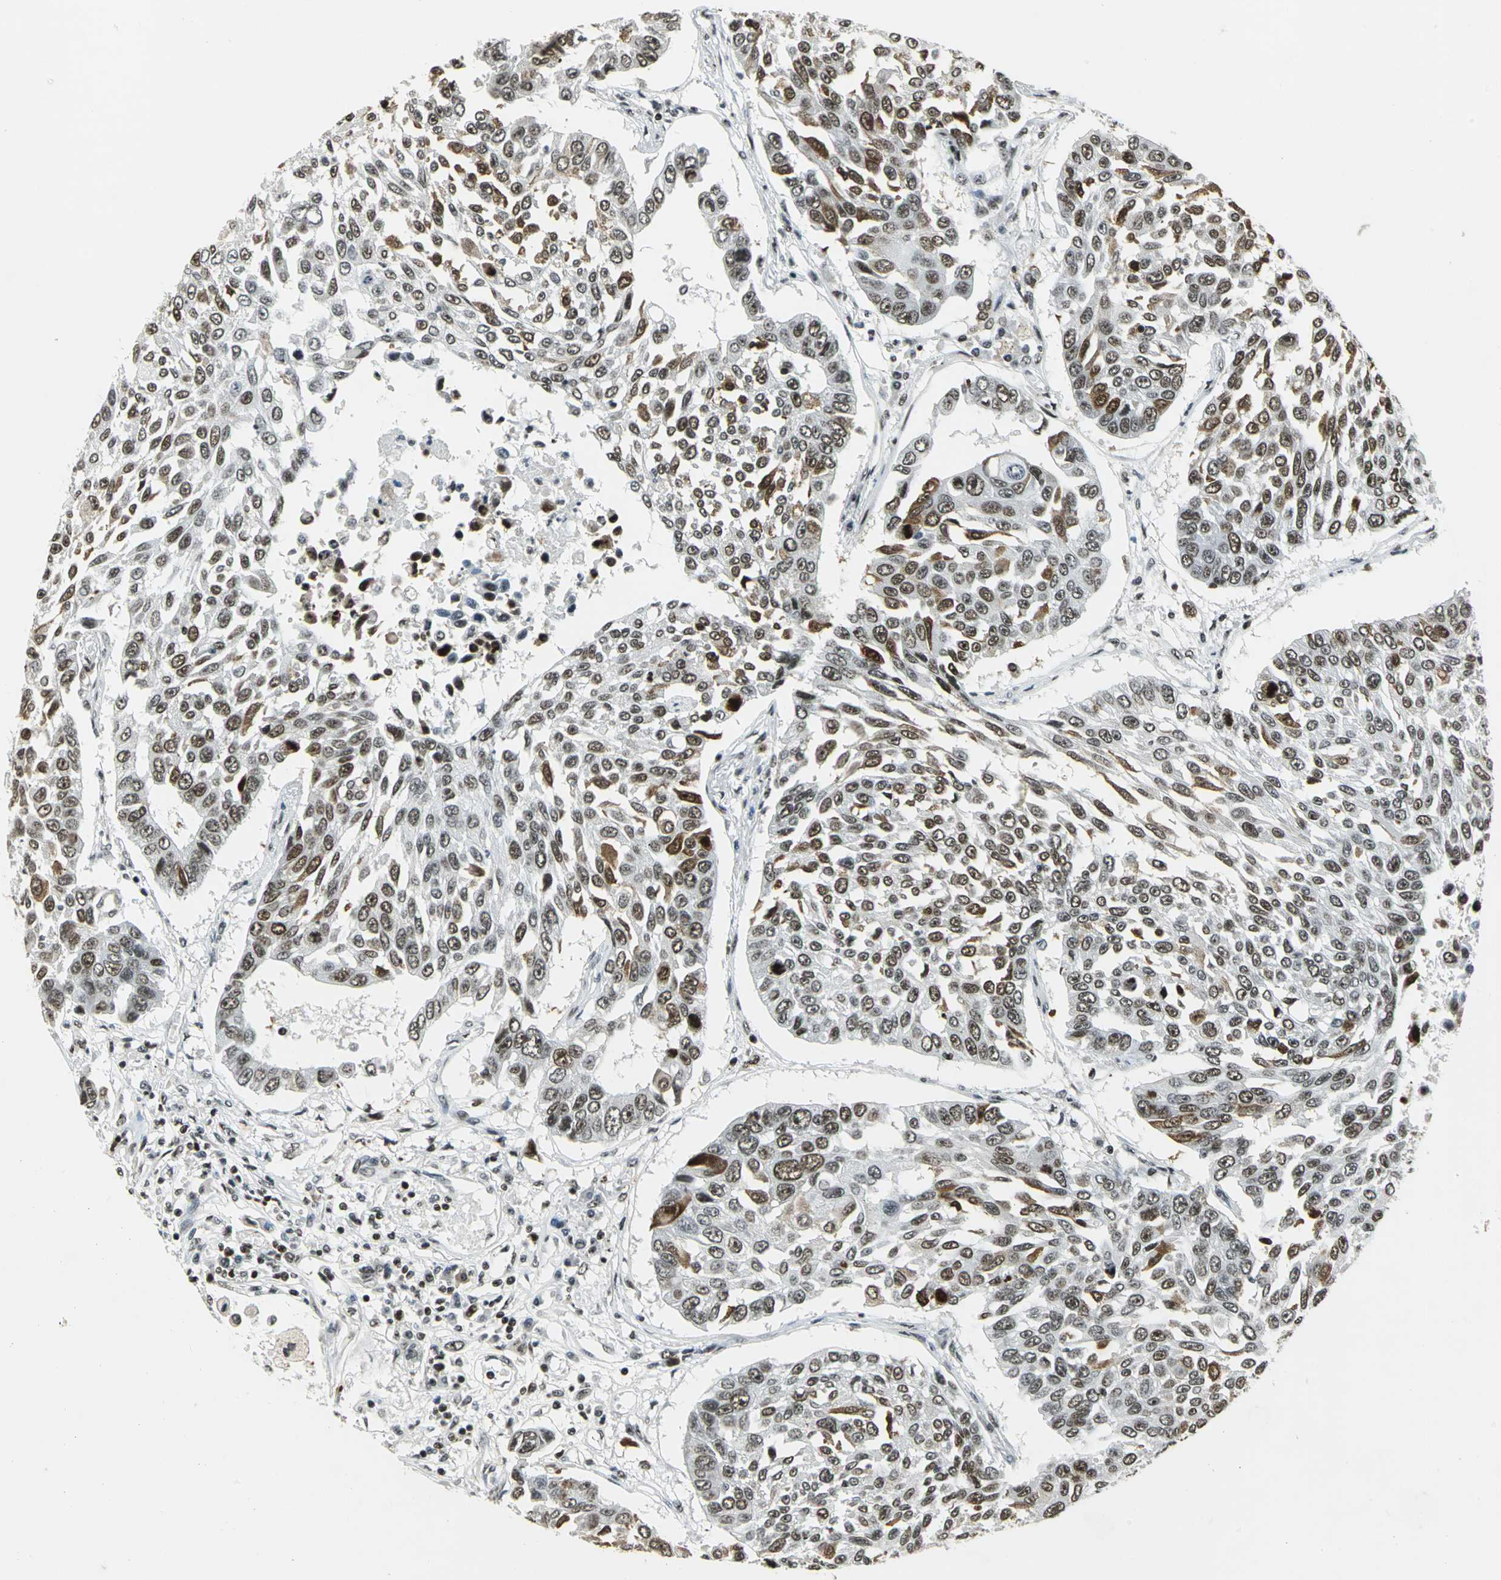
{"staining": {"intensity": "moderate", "quantity": "25%-75%", "location": "nuclear"}, "tissue": "lung cancer", "cell_type": "Tumor cells", "image_type": "cancer", "snomed": [{"axis": "morphology", "description": "Squamous cell carcinoma, NOS"}, {"axis": "topography", "description": "Lung"}], "caption": "This histopathology image shows immunohistochemistry (IHC) staining of human lung squamous cell carcinoma, with medium moderate nuclear staining in about 25%-75% of tumor cells.", "gene": "UBTF", "patient": {"sex": "male", "age": 71}}